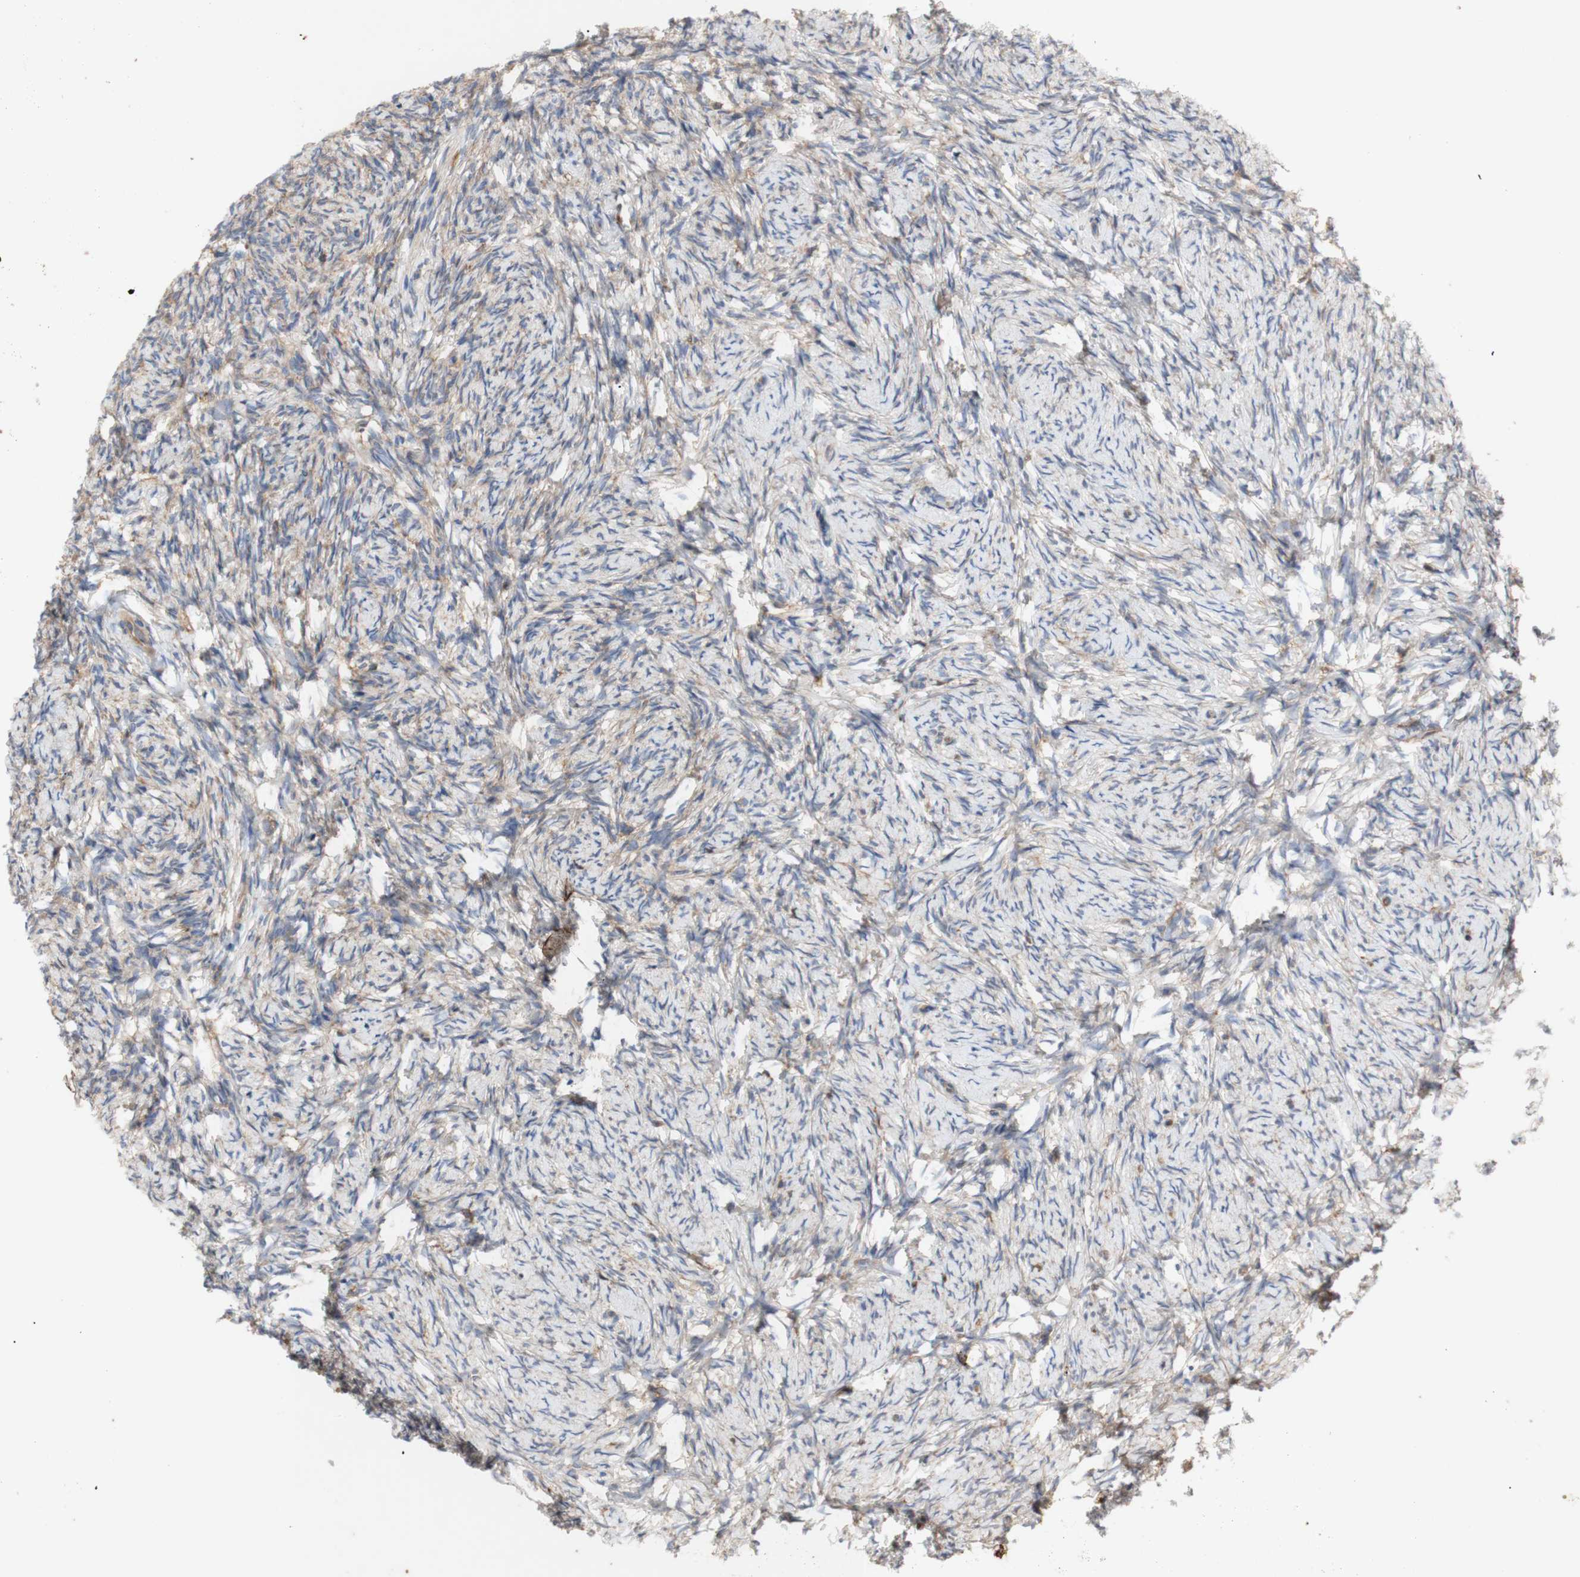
{"staining": {"intensity": "moderate", "quantity": ">75%", "location": "cytoplasmic/membranous"}, "tissue": "ovary", "cell_type": "Follicle cells", "image_type": "normal", "snomed": [{"axis": "morphology", "description": "Normal tissue, NOS"}, {"axis": "topography", "description": "Ovary"}], "caption": "Immunohistochemical staining of benign ovary exhibits medium levels of moderate cytoplasmic/membranous staining in about >75% of follicle cells. (DAB (3,3'-diaminobenzidine) IHC with brightfield microscopy, high magnification).", "gene": "IKBKG", "patient": {"sex": "female", "age": 60}}